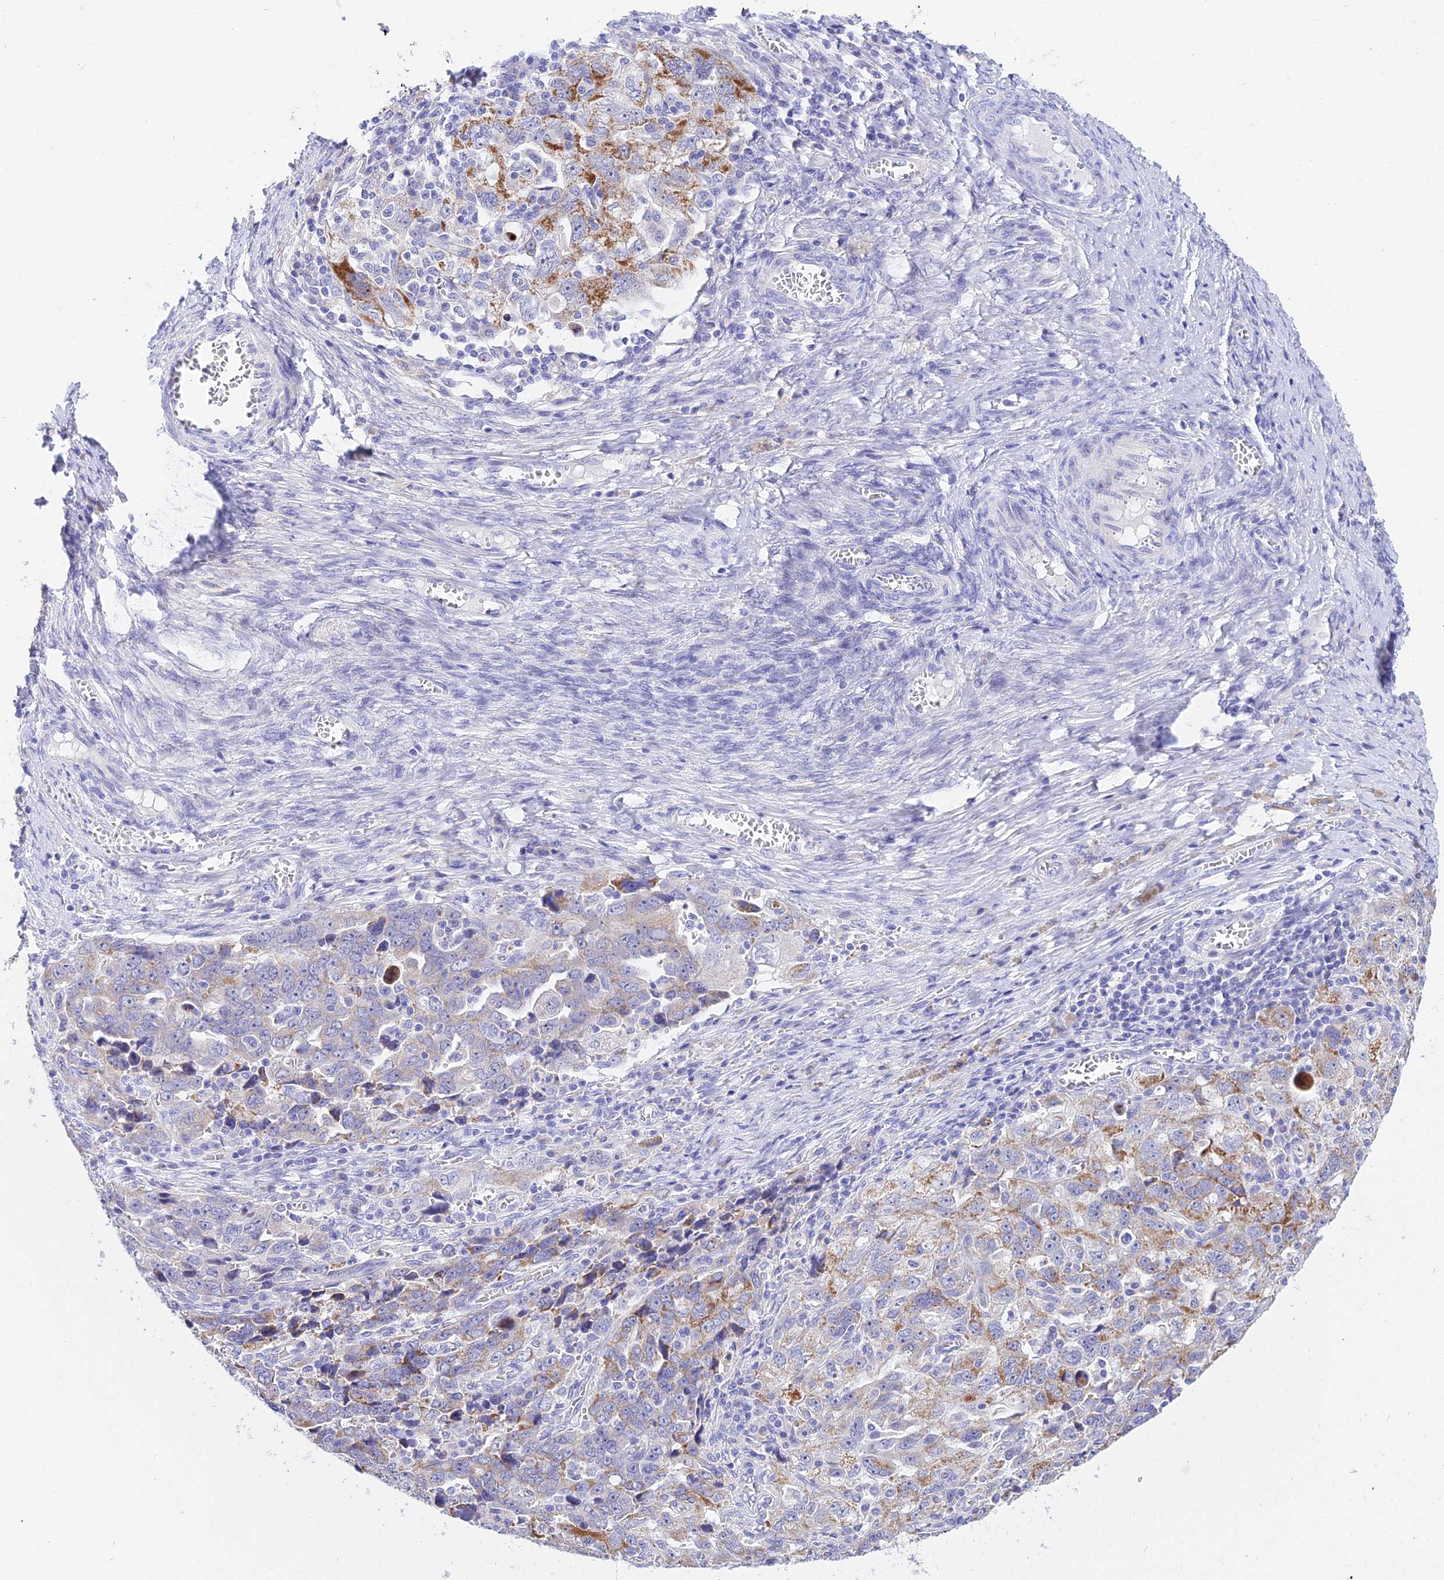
{"staining": {"intensity": "moderate", "quantity": "25%-75%", "location": "cytoplasmic/membranous"}, "tissue": "ovarian cancer", "cell_type": "Tumor cells", "image_type": "cancer", "snomed": [{"axis": "morphology", "description": "Carcinoma, NOS"}, {"axis": "morphology", "description": "Cystadenocarcinoma, serous, NOS"}, {"axis": "topography", "description": "Ovary"}], "caption": "The immunohistochemical stain shows moderate cytoplasmic/membranous staining in tumor cells of ovarian cancer (serous cystadenocarcinoma) tissue.", "gene": "CEP41", "patient": {"sex": "female", "age": 69}}